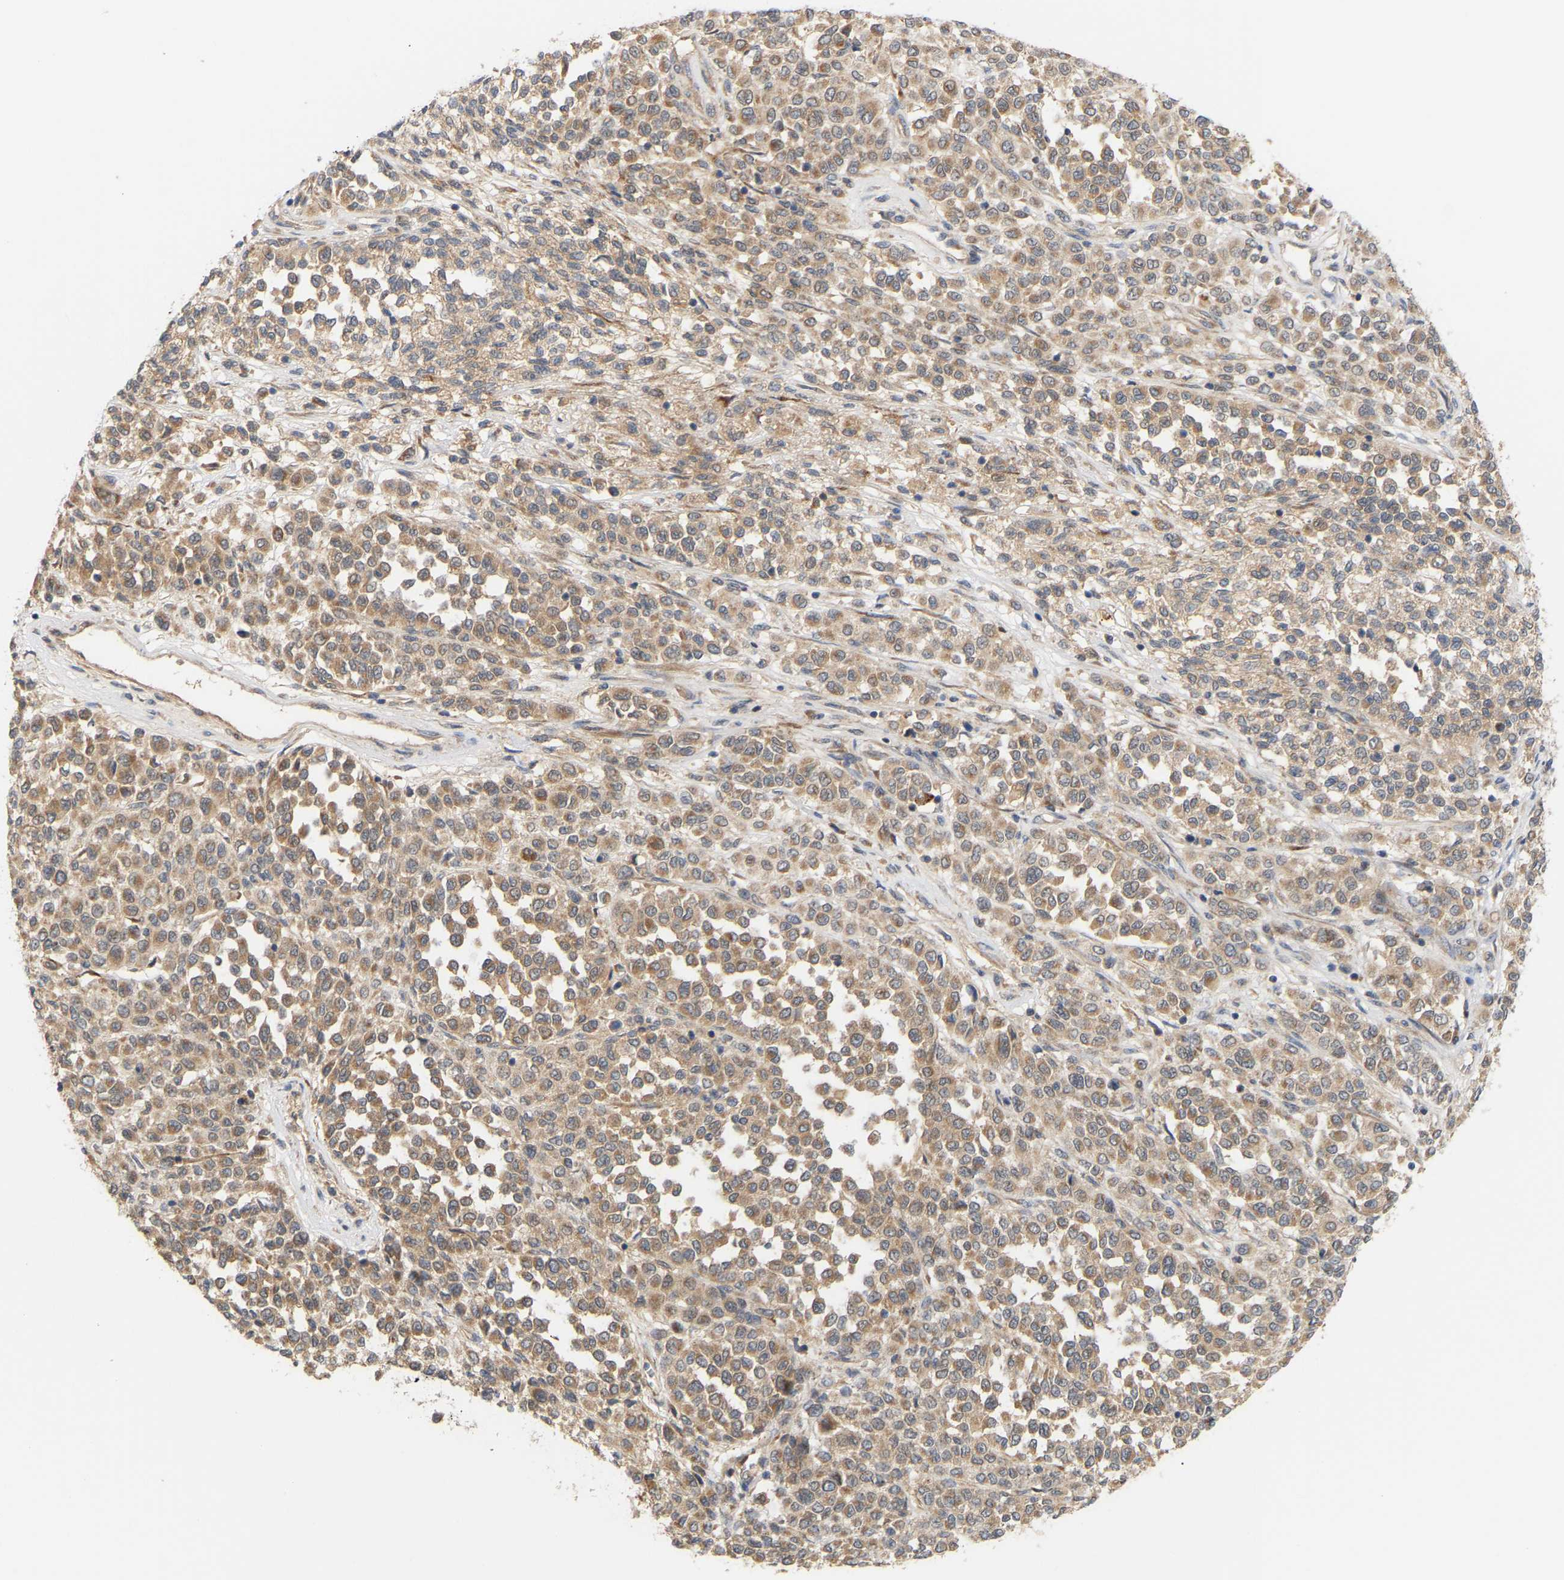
{"staining": {"intensity": "weak", "quantity": ">75%", "location": "cytoplasmic/membranous"}, "tissue": "melanoma", "cell_type": "Tumor cells", "image_type": "cancer", "snomed": [{"axis": "morphology", "description": "Malignant melanoma, Metastatic site"}, {"axis": "topography", "description": "Pancreas"}], "caption": "About >75% of tumor cells in malignant melanoma (metastatic site) reveal weak cytoplasmic/membranous protein positivity as visualized by brown immunohistochemical staining.", "gene": "TPMT", "patient": {"sex": "female", "age": 30}}